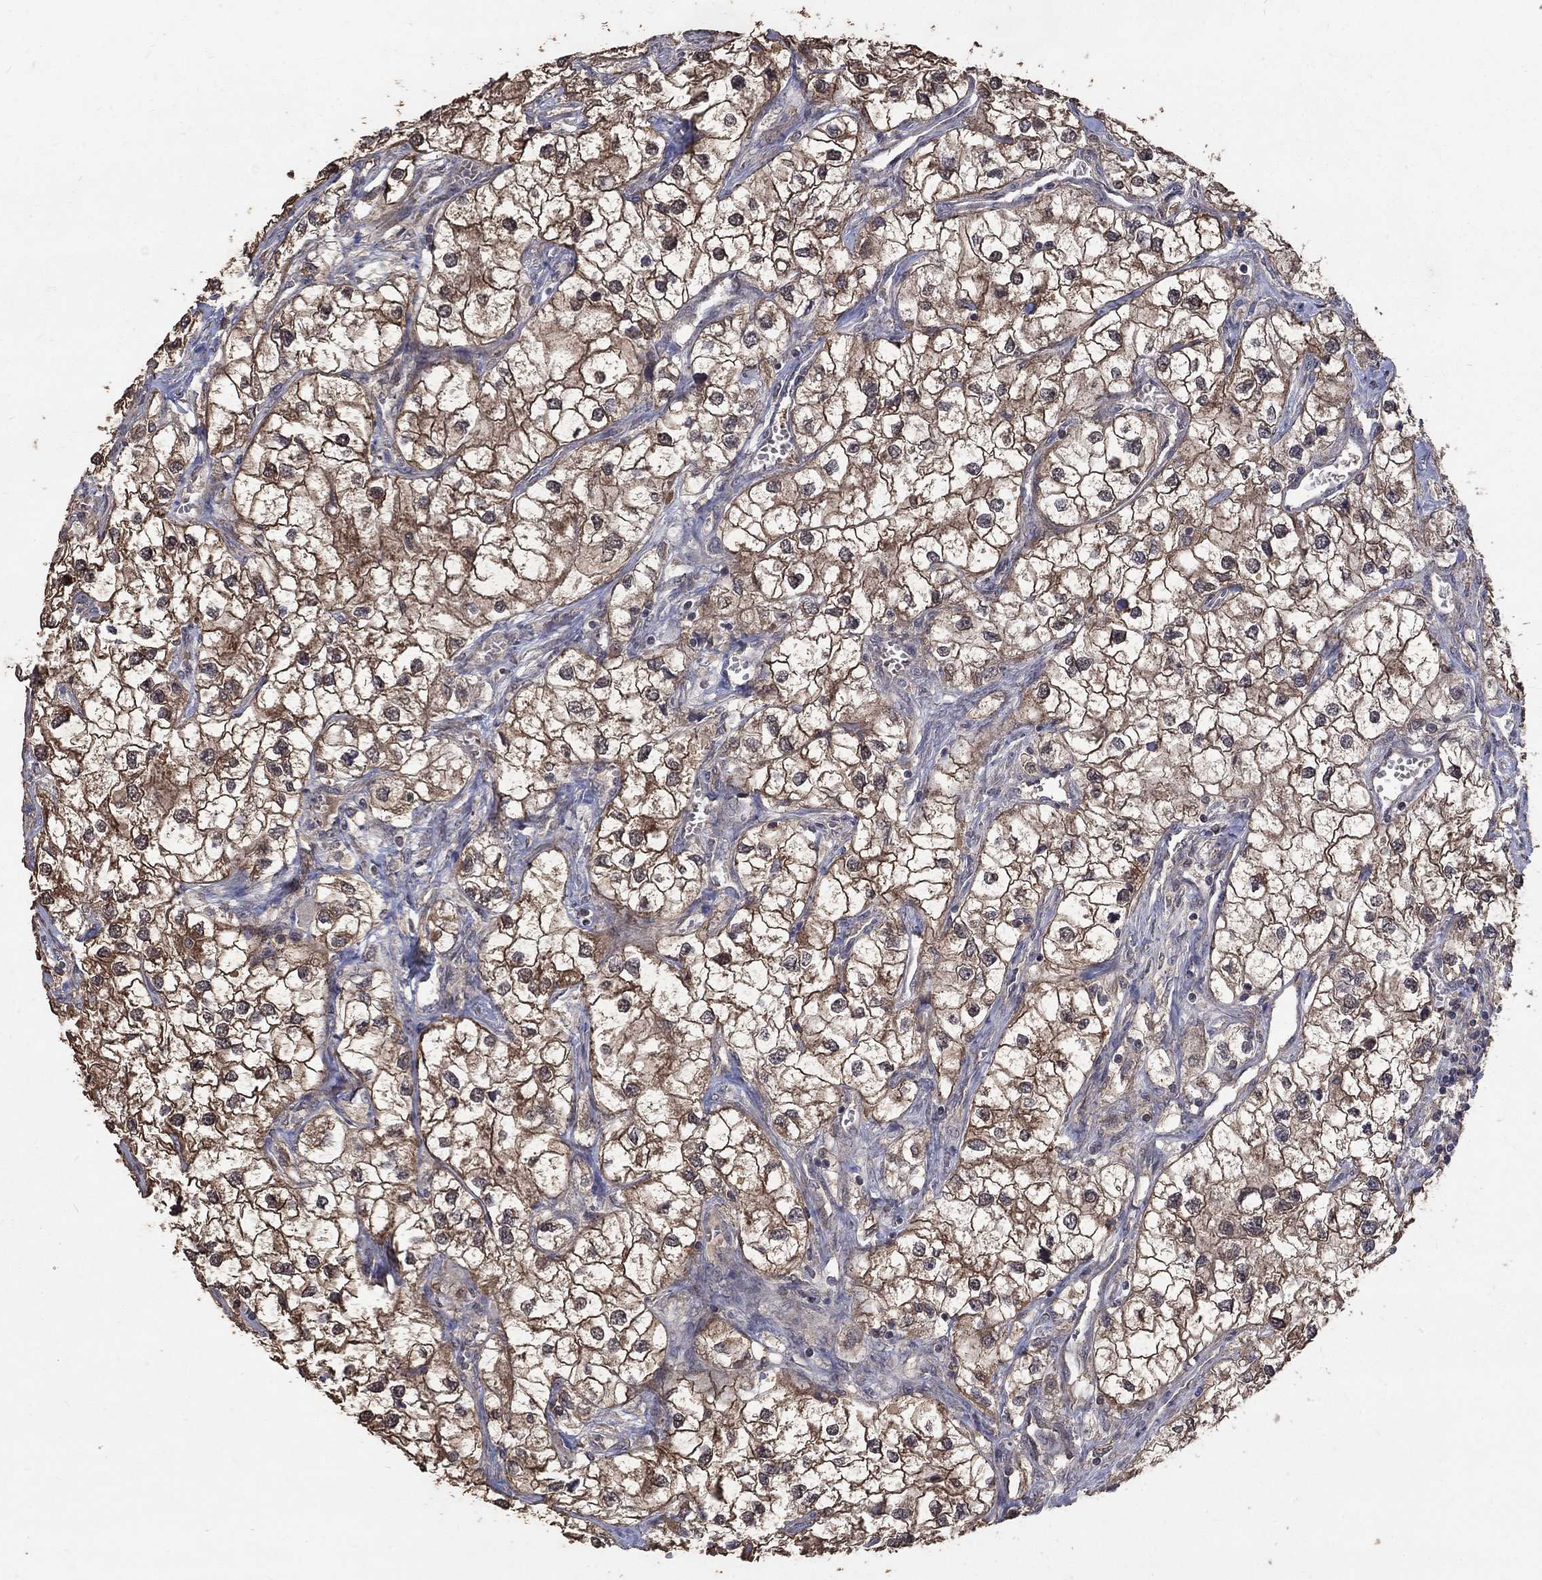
{"staining": {"intensity": "strong", "quantity": "25%-75%", "location": "cytoplasmic/membranous"}, "tissue": "renal cancer", "cell_type": "Tumor cells", "image_type": "cancer", "snomed": [{"axis": "morphology", "description": "Adenocarcinoma, NOS"}, {"axis": "topography", "description": "Kidney"}], "caption": "This is an image of IHC staining of renal adenocarcinoma, which shows strong staining in the cytoplasmic/membranous of tumor cells.", "gene": "C17orf75", "patient": {"sex": "male", "age": 59}}